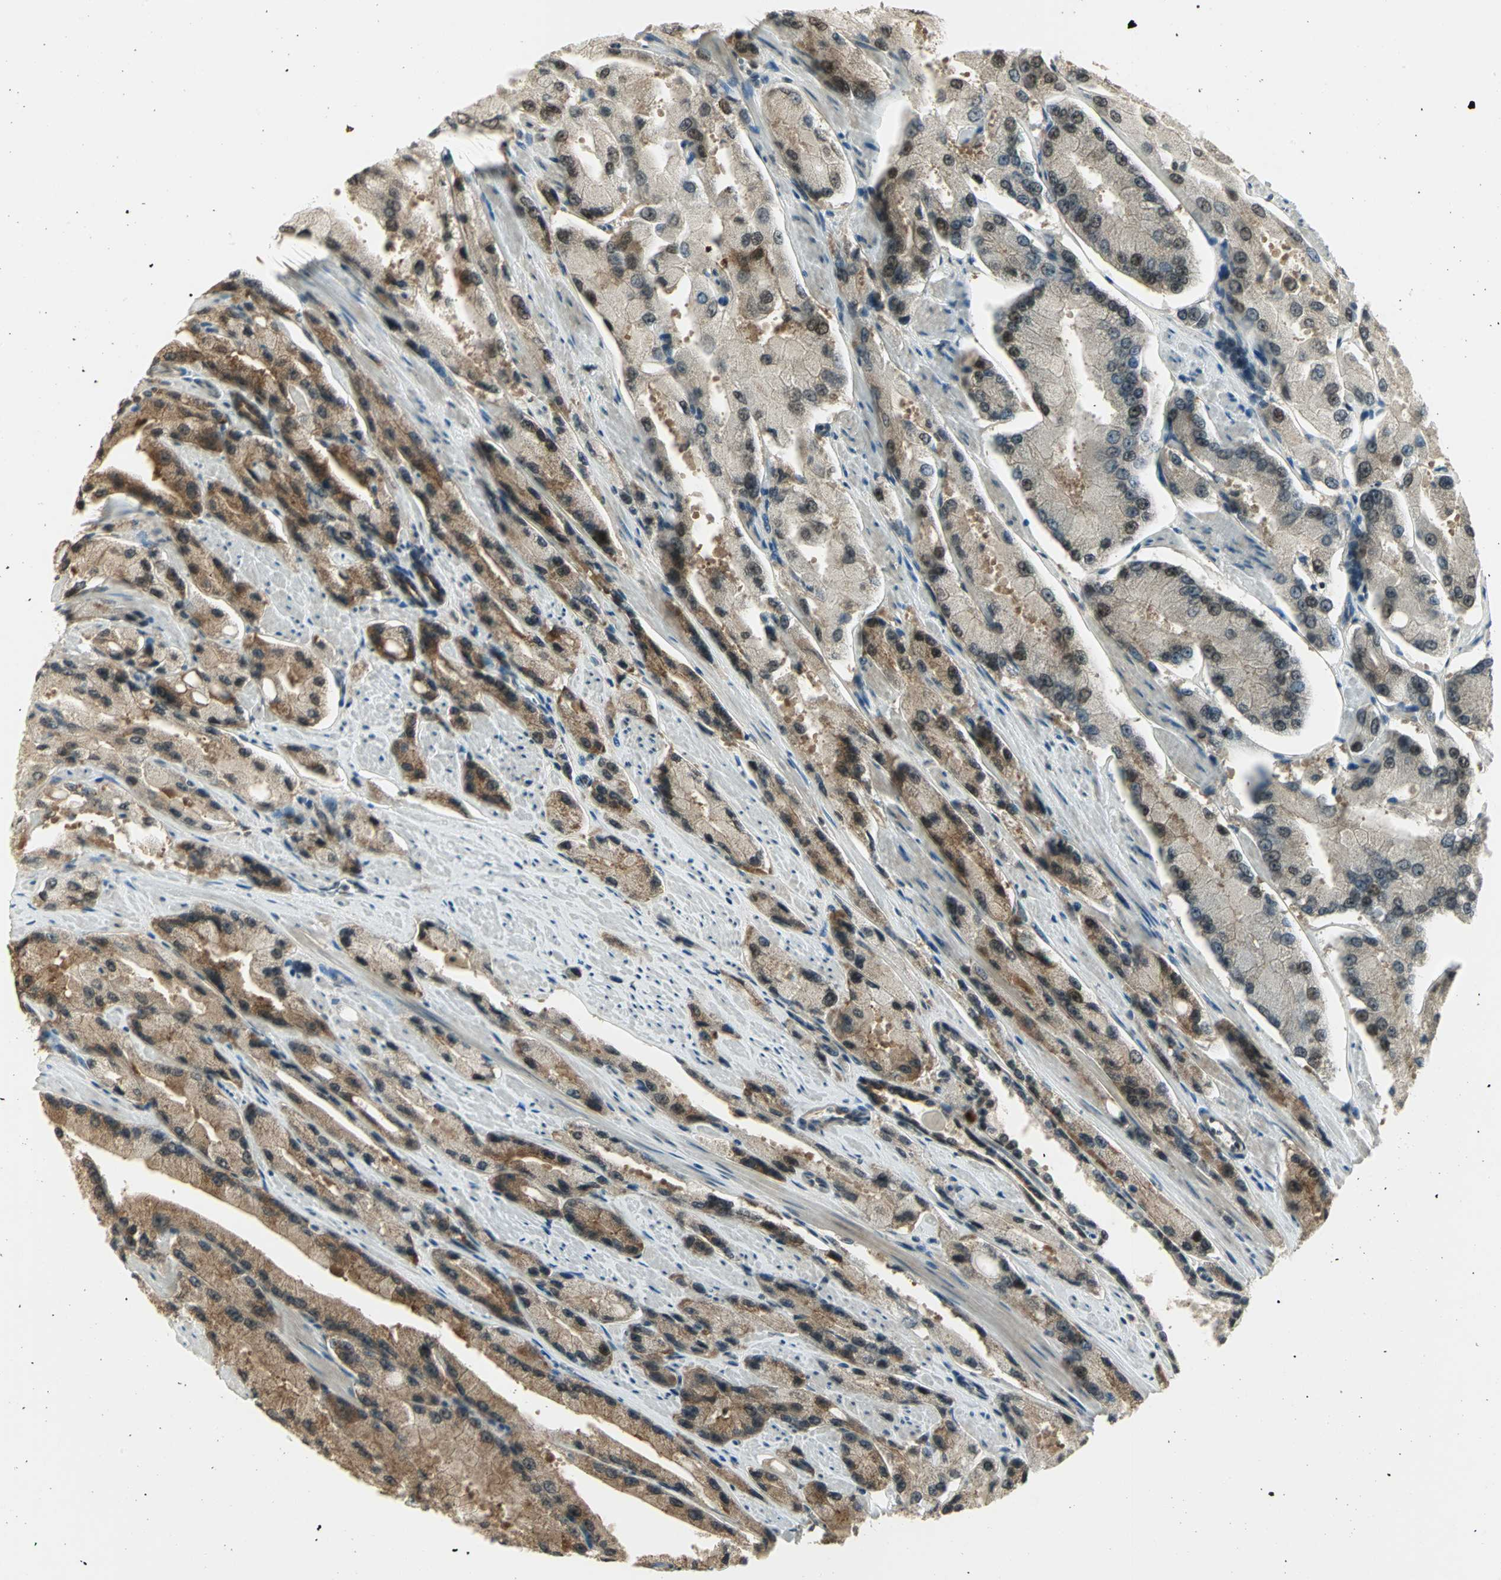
{"staining": {"intensity": "moderate", "quantity": "25%-75%", "location": "cytoplasmic/membranous,nuclear"}, "tissue": "prostate cancer", "cell_type": "Tumor cells", "image_type": "cancer", "snomed": [{"axis": "morphology", "description": "Adenocarcinoma, High grade"}, {"axis": "topography", "description": "Prostate"}], "caption": "Immunohistochemical staining of prostate cancer (high-grade adenocarcinoma) displays moderate cytoplasmic/membranous and nuclear protein positivity in approximately 25%-75% of tumor cells.", "gene": "CDC34", "patient": {"sex": "male", "age": 58}}